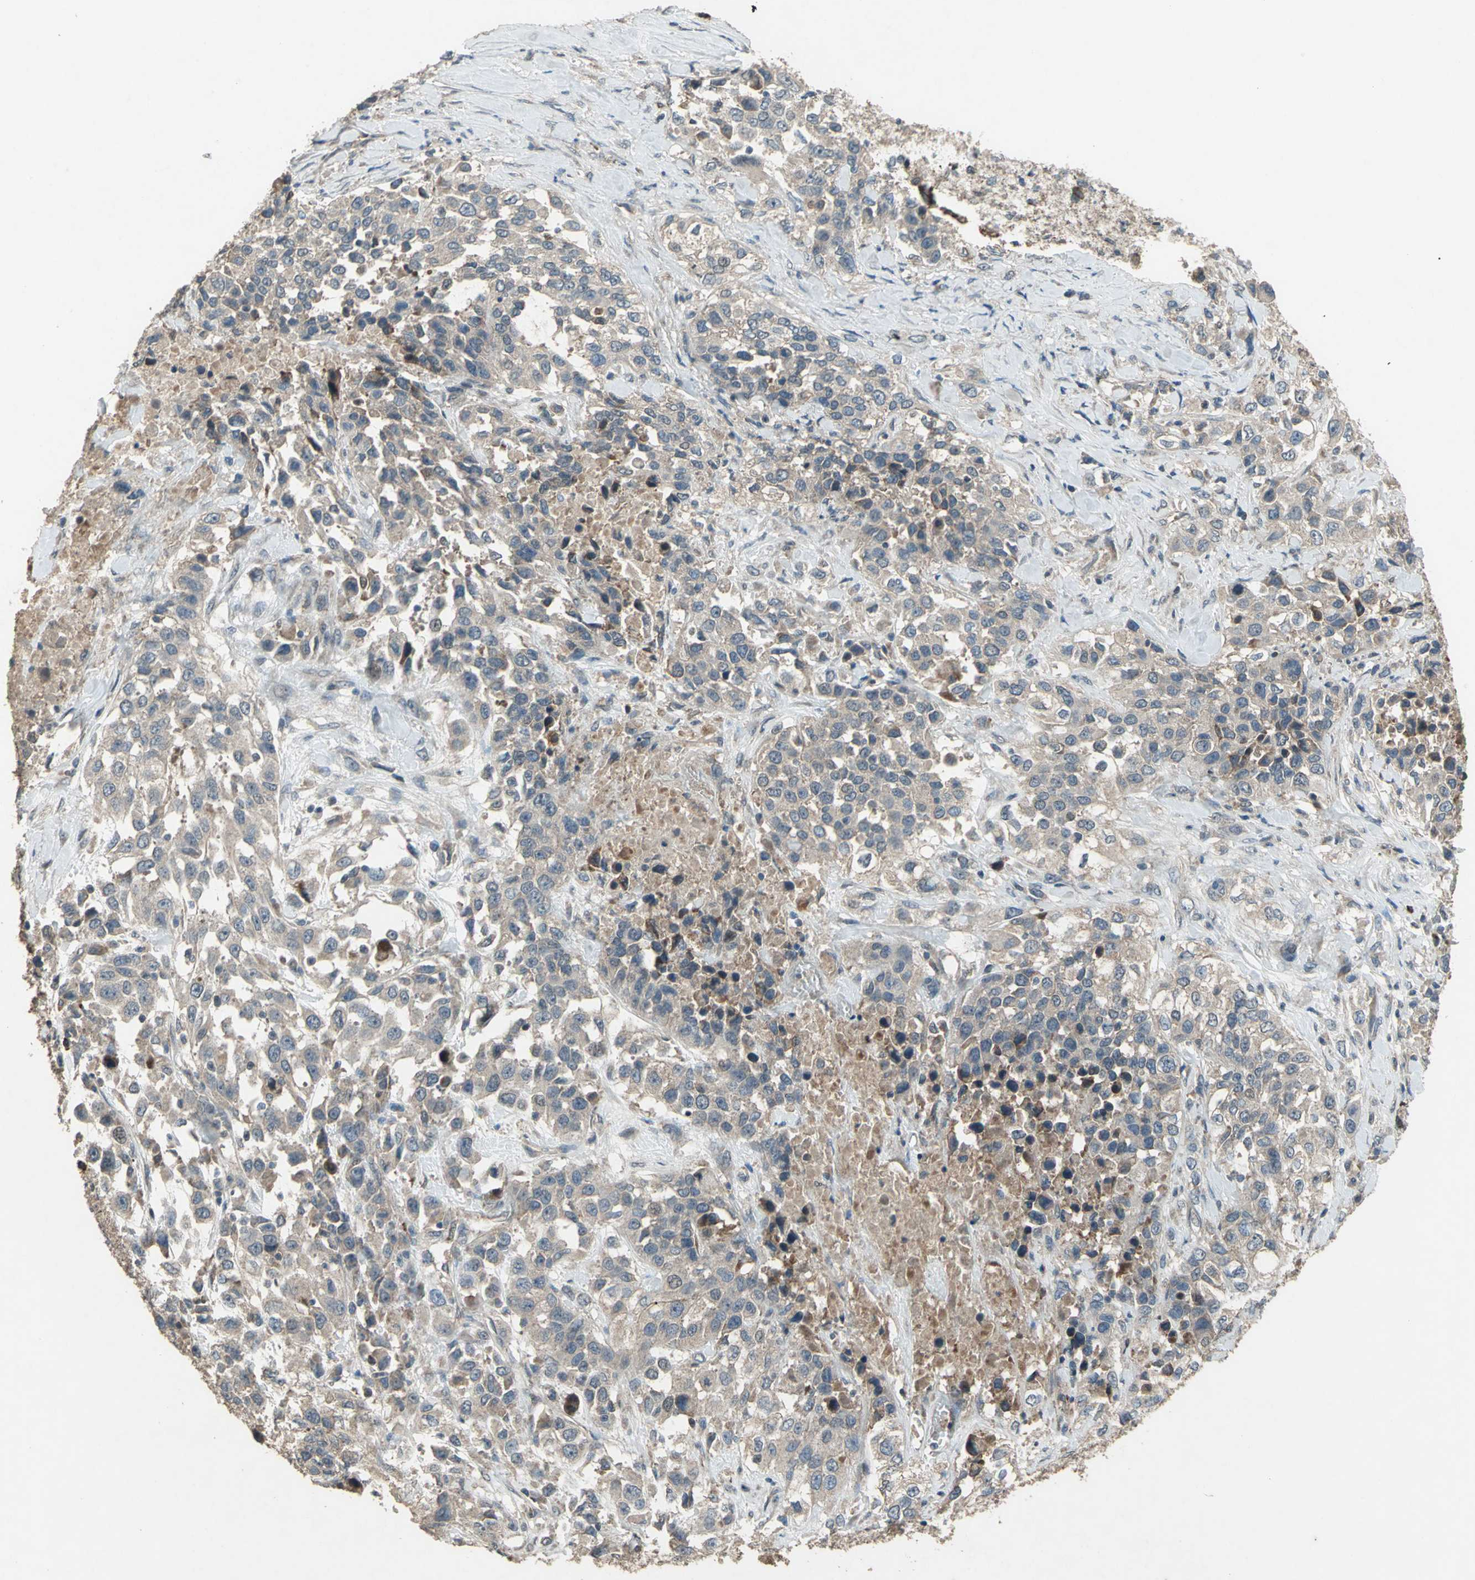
{"staining": {"intensity": "weak", "quantity": ">75%", "location": "cytoplasmic/membranous"}, "tissue": "urothelial cancer", "cell_type": "Tumor cells", "image_type": "cancer", "snomed": [{"axis": "morphology", "description": "Urothelial carcinoma, High grade"}, {"axis": "topography", "description": "Urinary bladder"}], "caption": "About >75% of tumor cells in human high-grade urothelial carcinoma display weak cytoplasmic/membranous protein expression as visualized by brown immunohistochemical staining.", "gene": "SEPTIN4", "patient": {"sex": "female", "age": 80}}